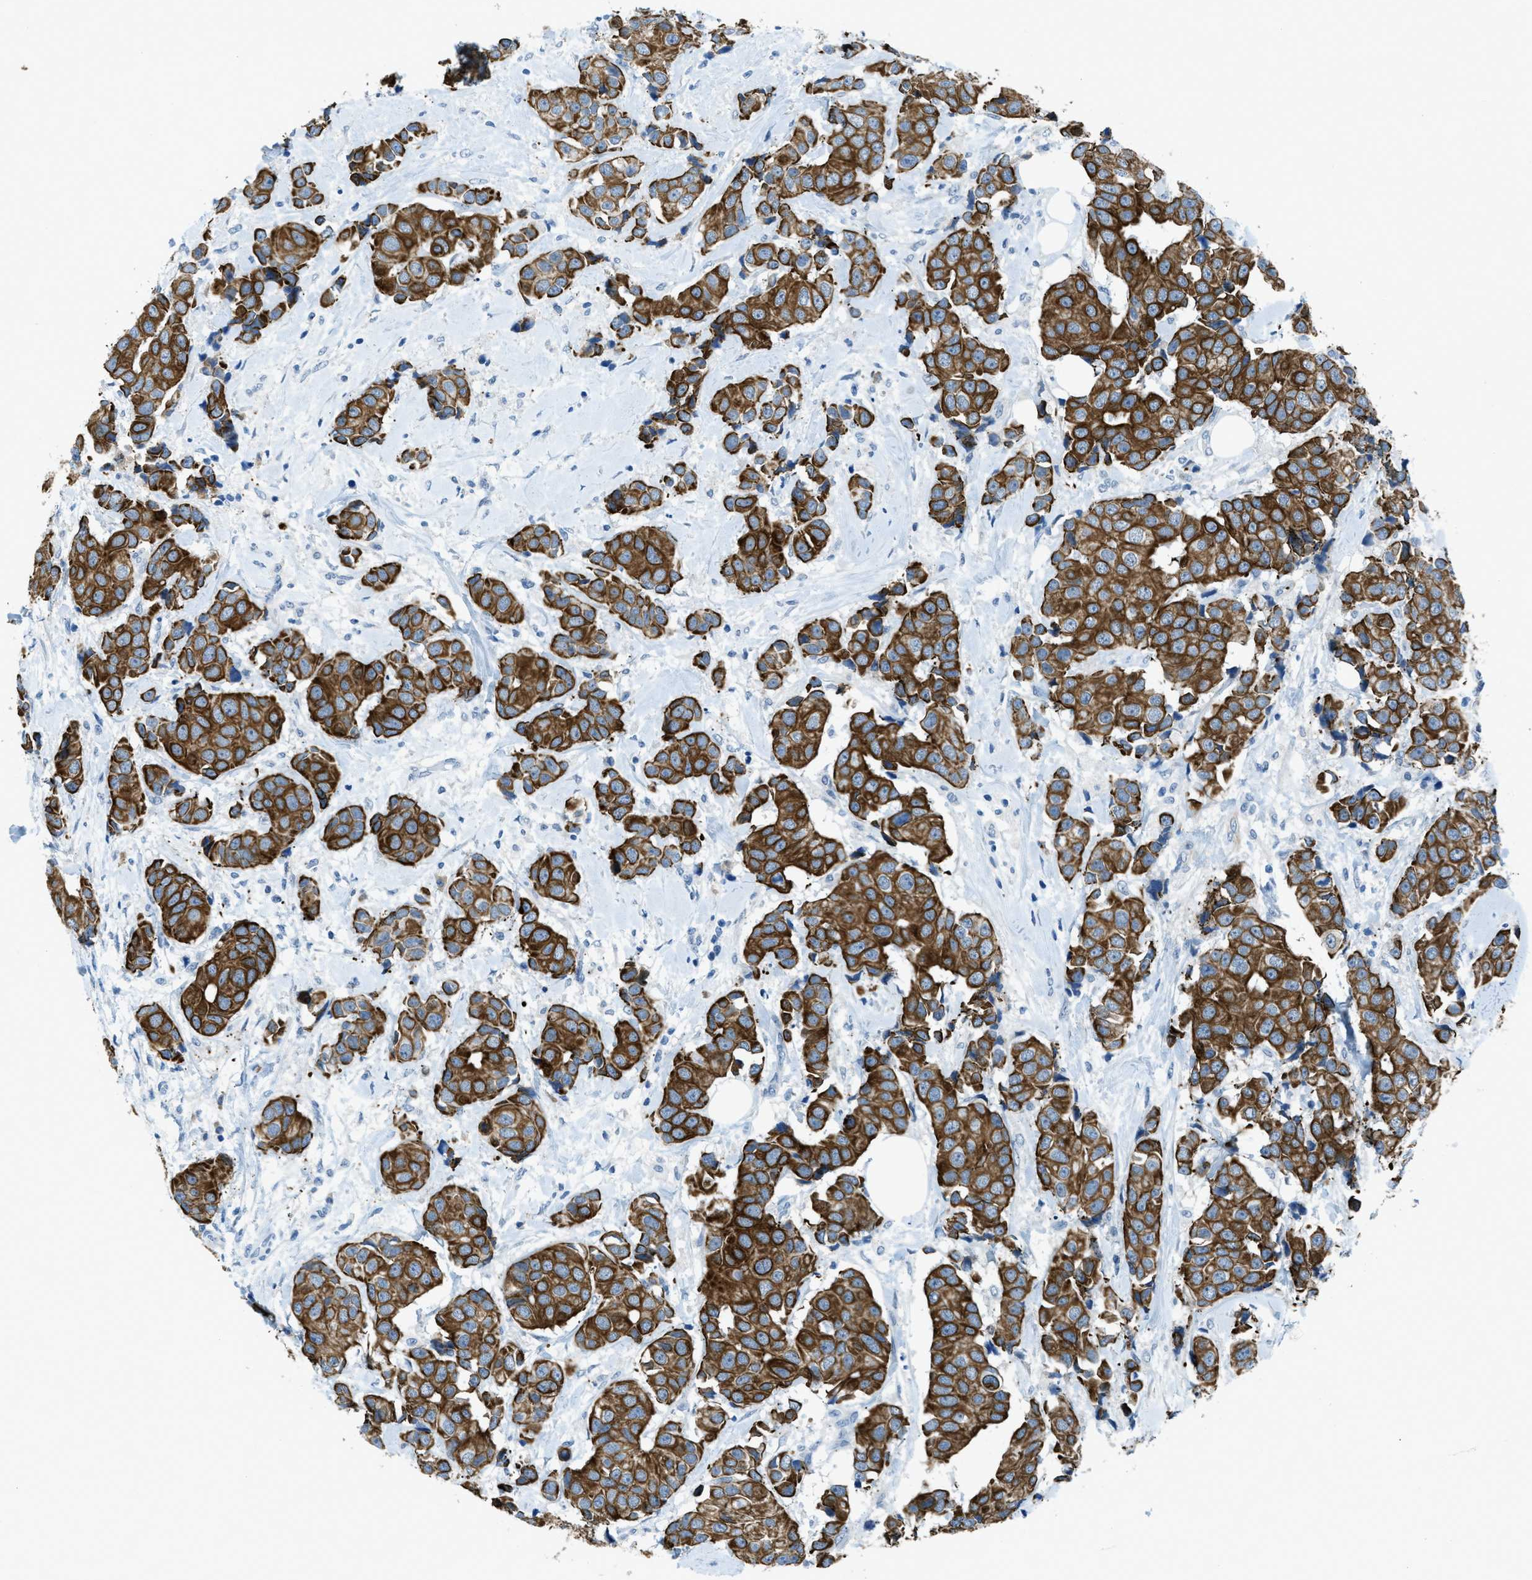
{"staining": {"intensity": "strong", "quantity": ">75%", "location": "cytoplasmic/membranous"}, "tissue": "breast cancer", "cell_type": "Tumor cells", "image_type": "cancer", "snomed": [{"axis": "morphology", "description": "Normal tissue, NOS"}, {"axis": "morphology", "description": "Duct carcinoma"}, {"axis": "topography", "description": "Breast"}], "caption": "Human infiltrating ductal carcinoma (breast) stained with a brown dye shows strong cytoplasmic/membranous positive expression in approximately >75% of tumor cells.", "gene": "KLHL8", "patient": {"sex": "female", "age": 39}}